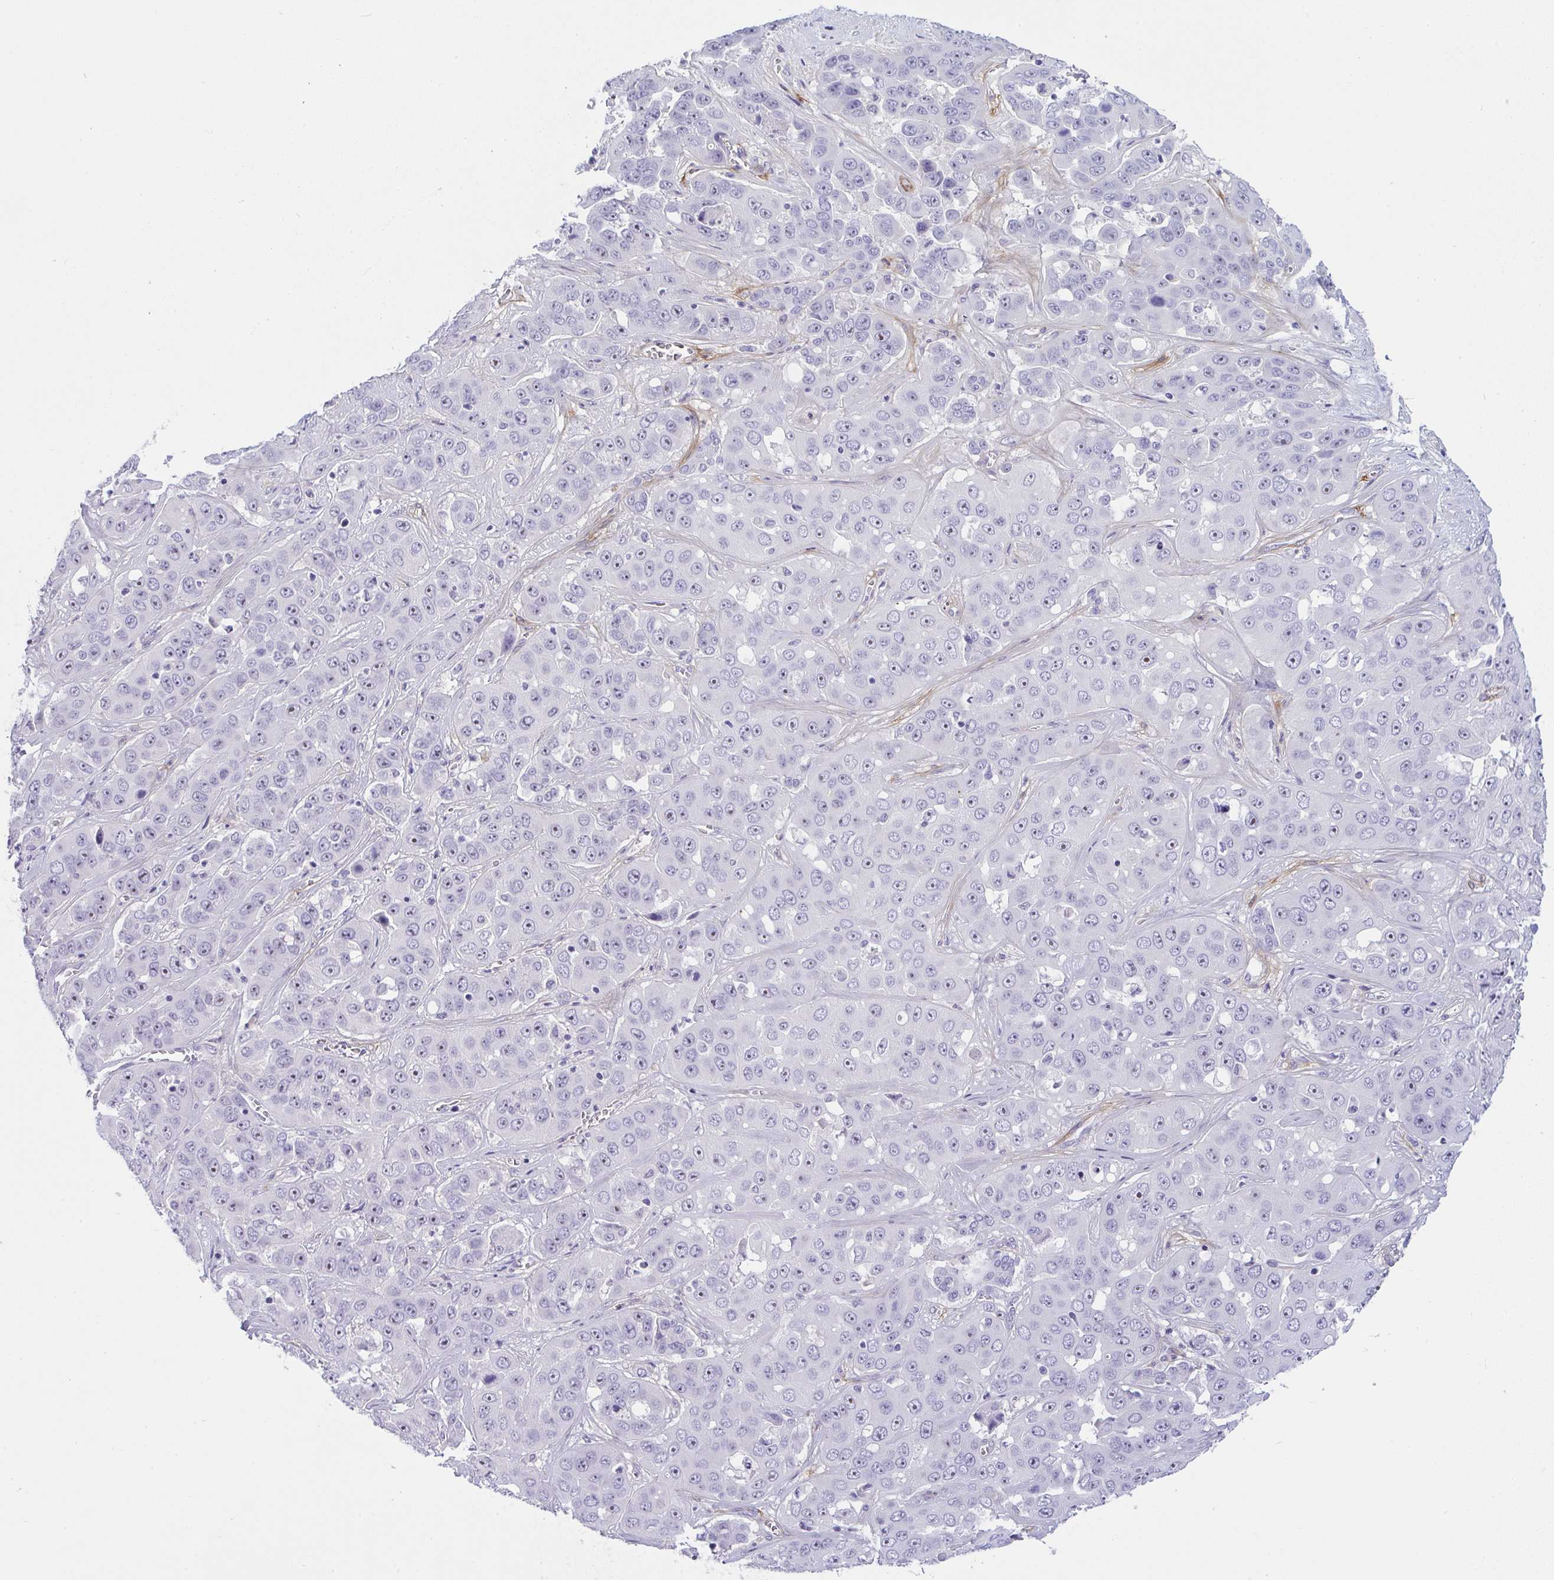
{"staining": {"intensity": "negative", "quantity": "none", "location": "none"}, "tissue": "liver cancer", "cell_type": "Tumor cells", "image_type": "cancer", "snomed": [{"axis": "morphology", "description": "Cholangiocarcinoma"}, {"axis": "topography", "description": "Liver"}], "caption": "Tumor cells show no significant expression in liver cancer (cholangiocarcinoma).", "gene": "LHFPL6", "patient": {"sex": "female", "age": 52}}